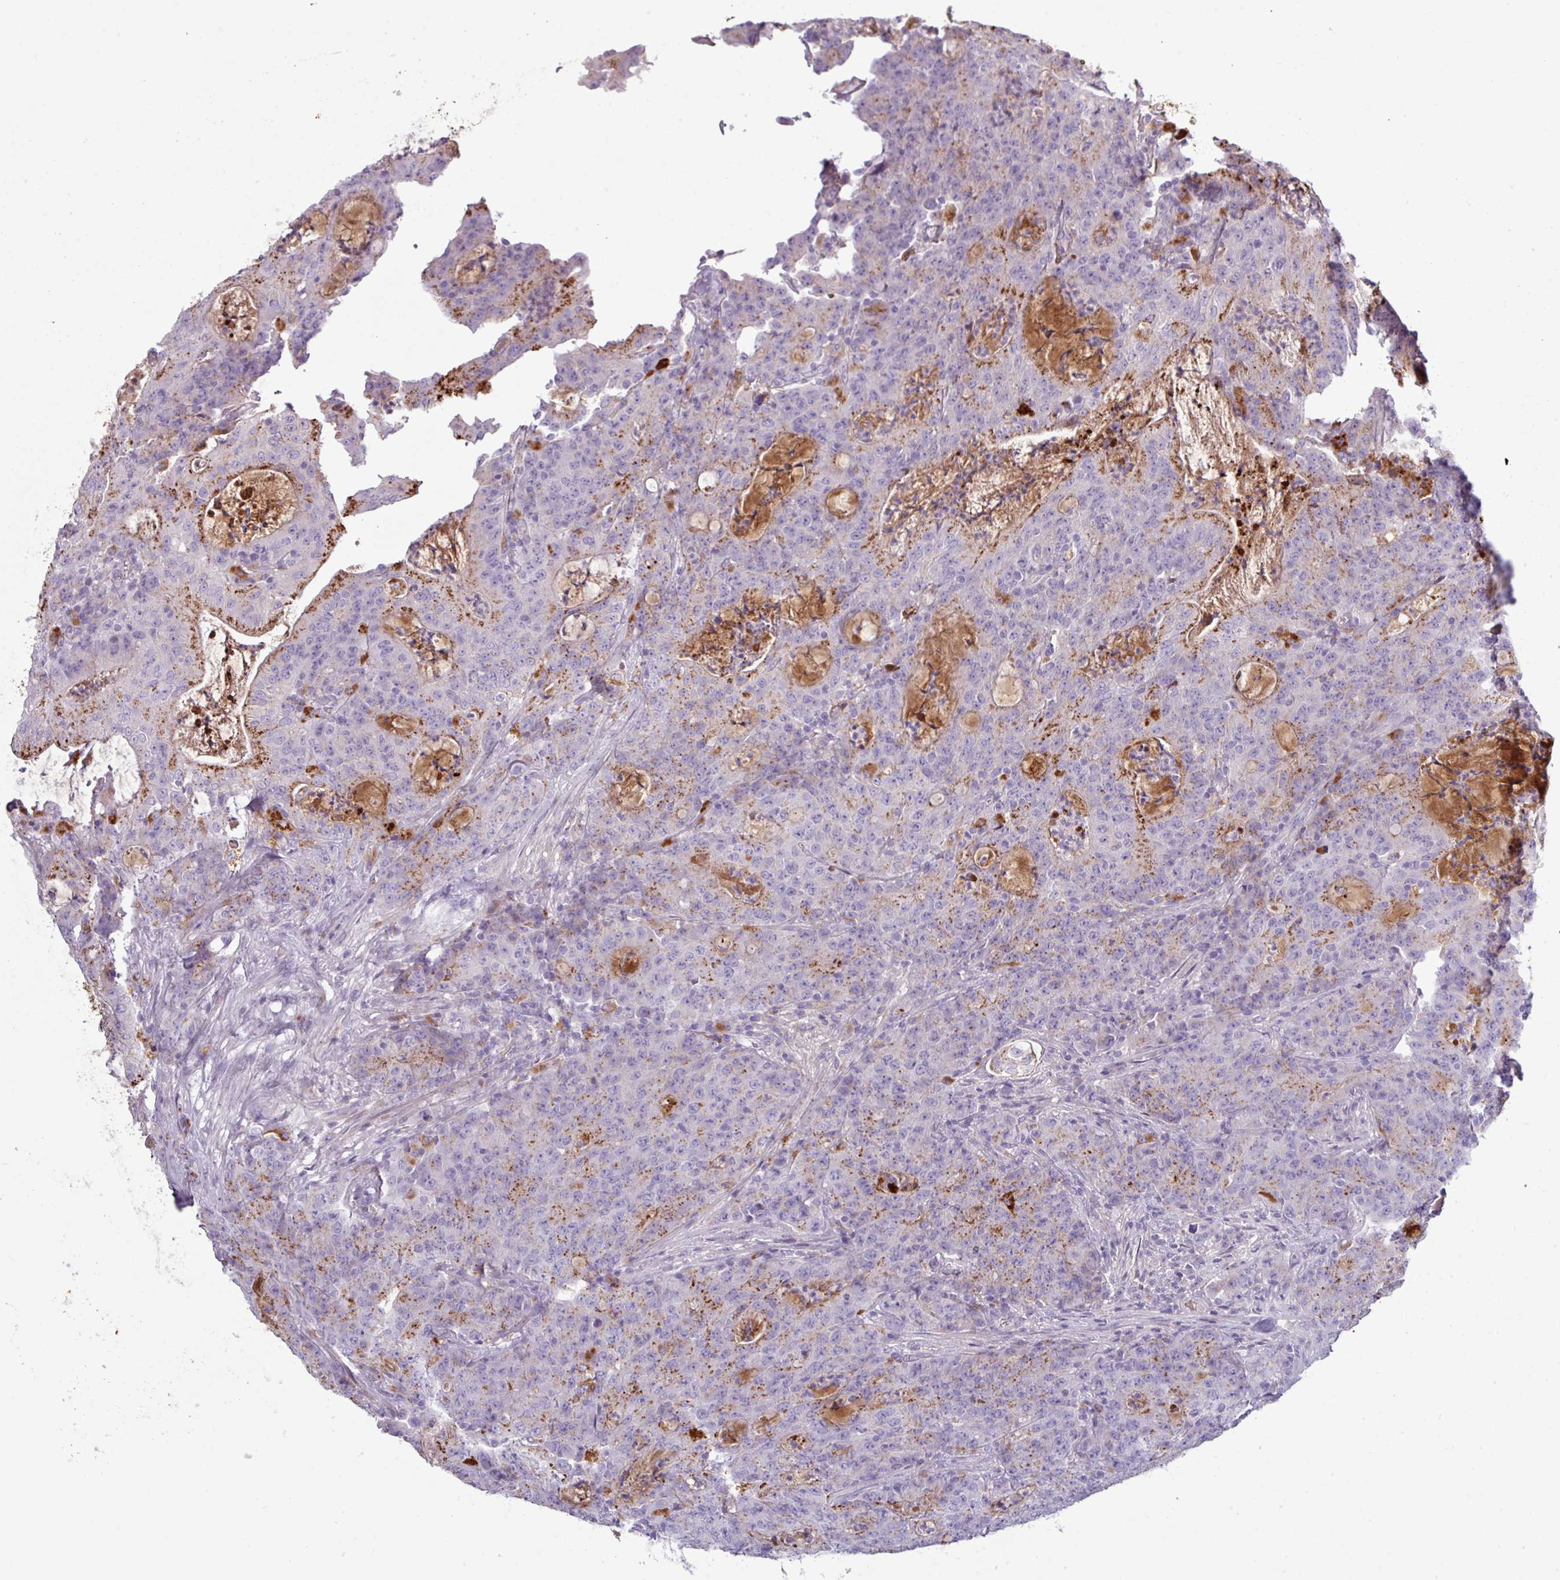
{"staining": {"intensity": "moderate", "quantity": "25%-75%", "location": "cytoplasmic/membranous"}, "tissue": "colorectal cancer", "cell_type": "Tumor cells", "image_type": "cancer", "snomed": [{"axis": "morphology", "description": "Adenocarcinoma, NOS"}, {"axis": "topography", "description": "Colon"}], "caption": "A photomicrograph of colorectal adenocarcinoma stained for a protein exhibits moderate cytoplasmic/membranous brown staining in tumor cells.", "gene": "C4B", "patient": {"sex": "male", "age": 83}}